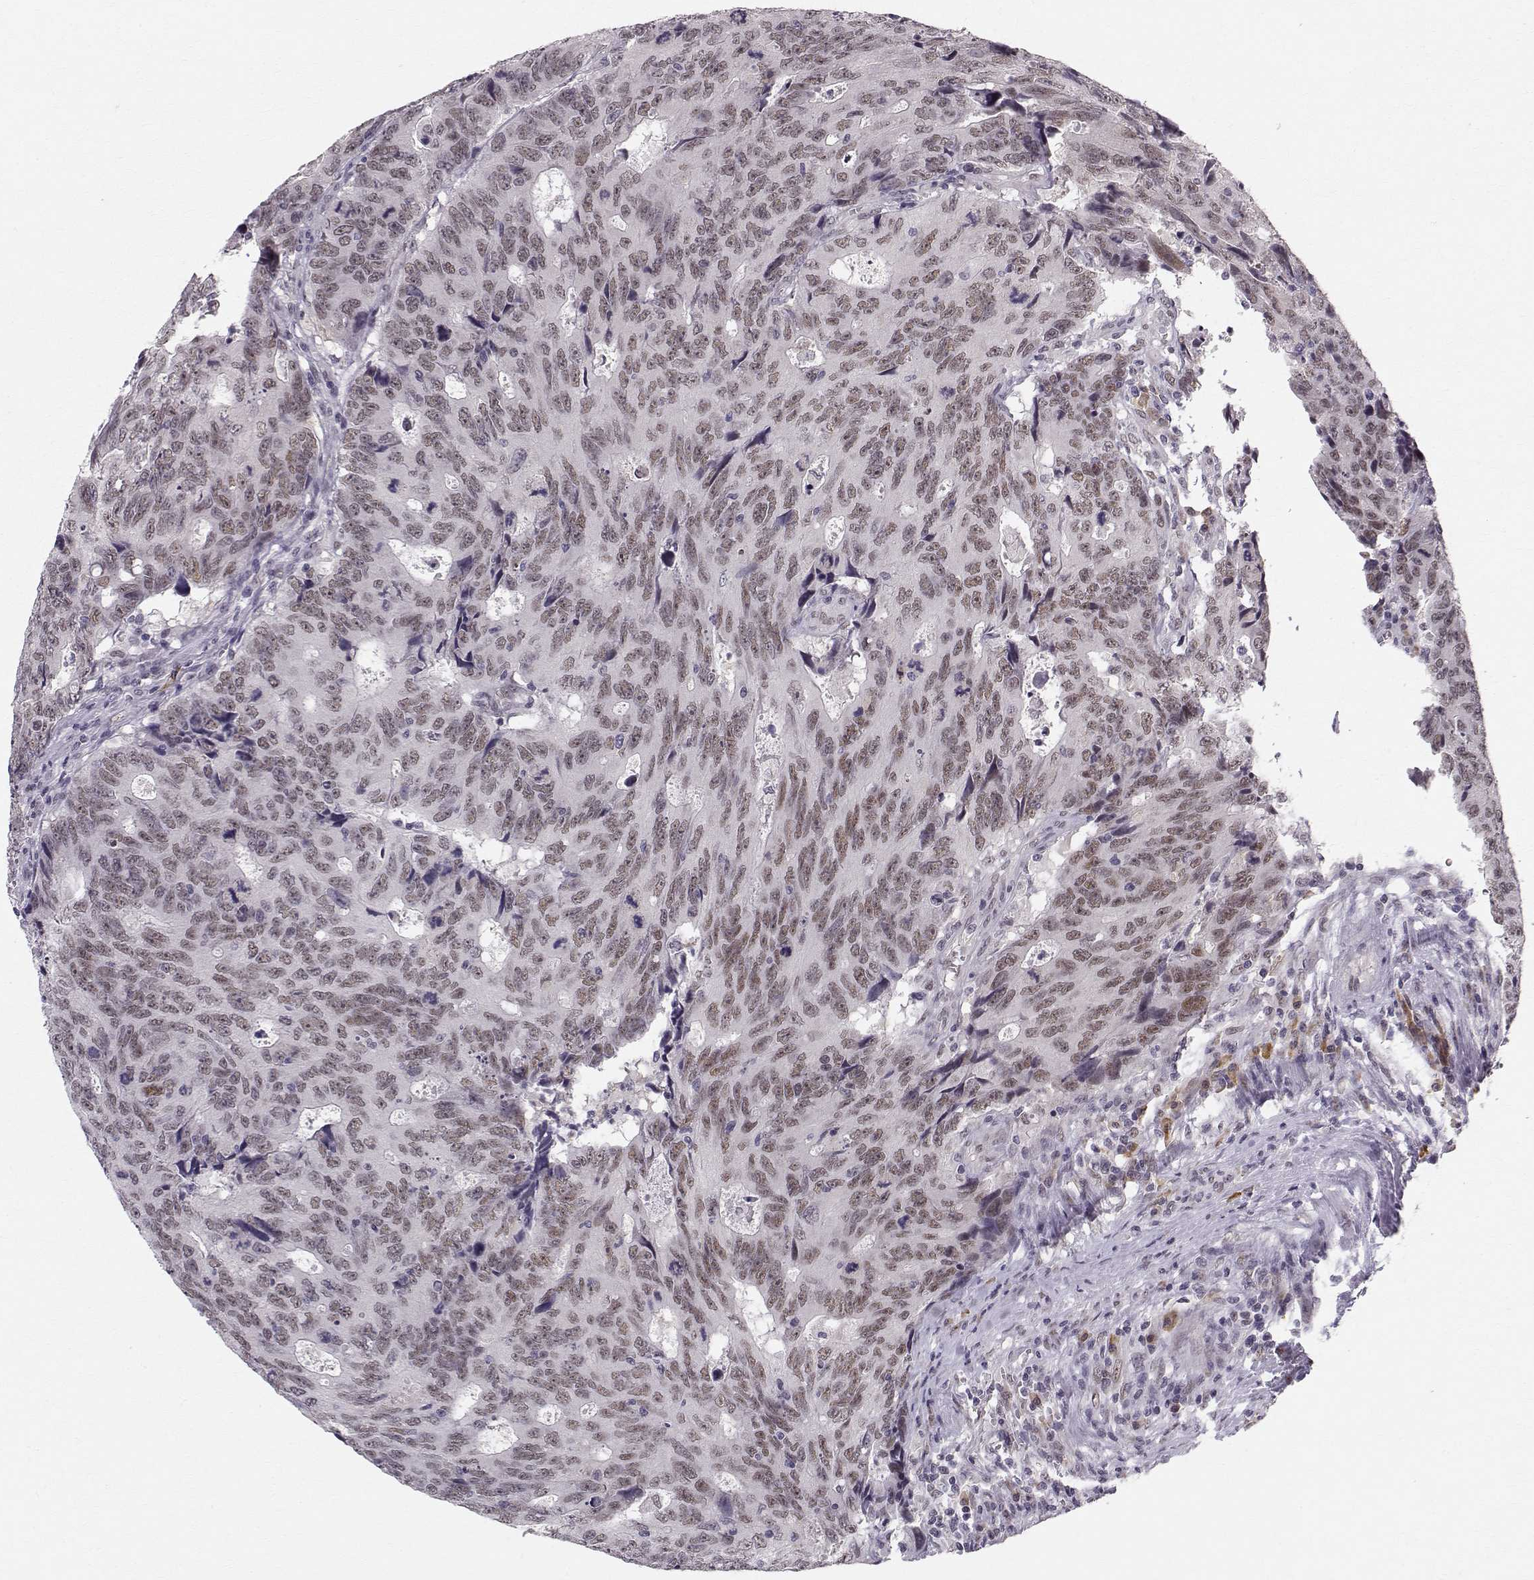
{"staining": {"intensity": "weak", "quantity": ">75%", "location": "nuclear"}, "tissue": "colorectal cancer", "cell_type": "Tumor cells", "image_type": "cancer", "snomed": [{"axis": "morphology", "description": "Adenocarcinoma, NOS"}, {"axis": "topography", "description": "Colon"}], "caption": "Immunohistochemistry (IHC) micrograph of neoplastic tissue: colorectal cancer stained using IHC reveals low levels of weak protein expression localized specifically in the nuclear of tumor cells, appearing as a nuclear brown color.", "gene": "RPP38", "patient": {"sex": "female", "age": 77}}